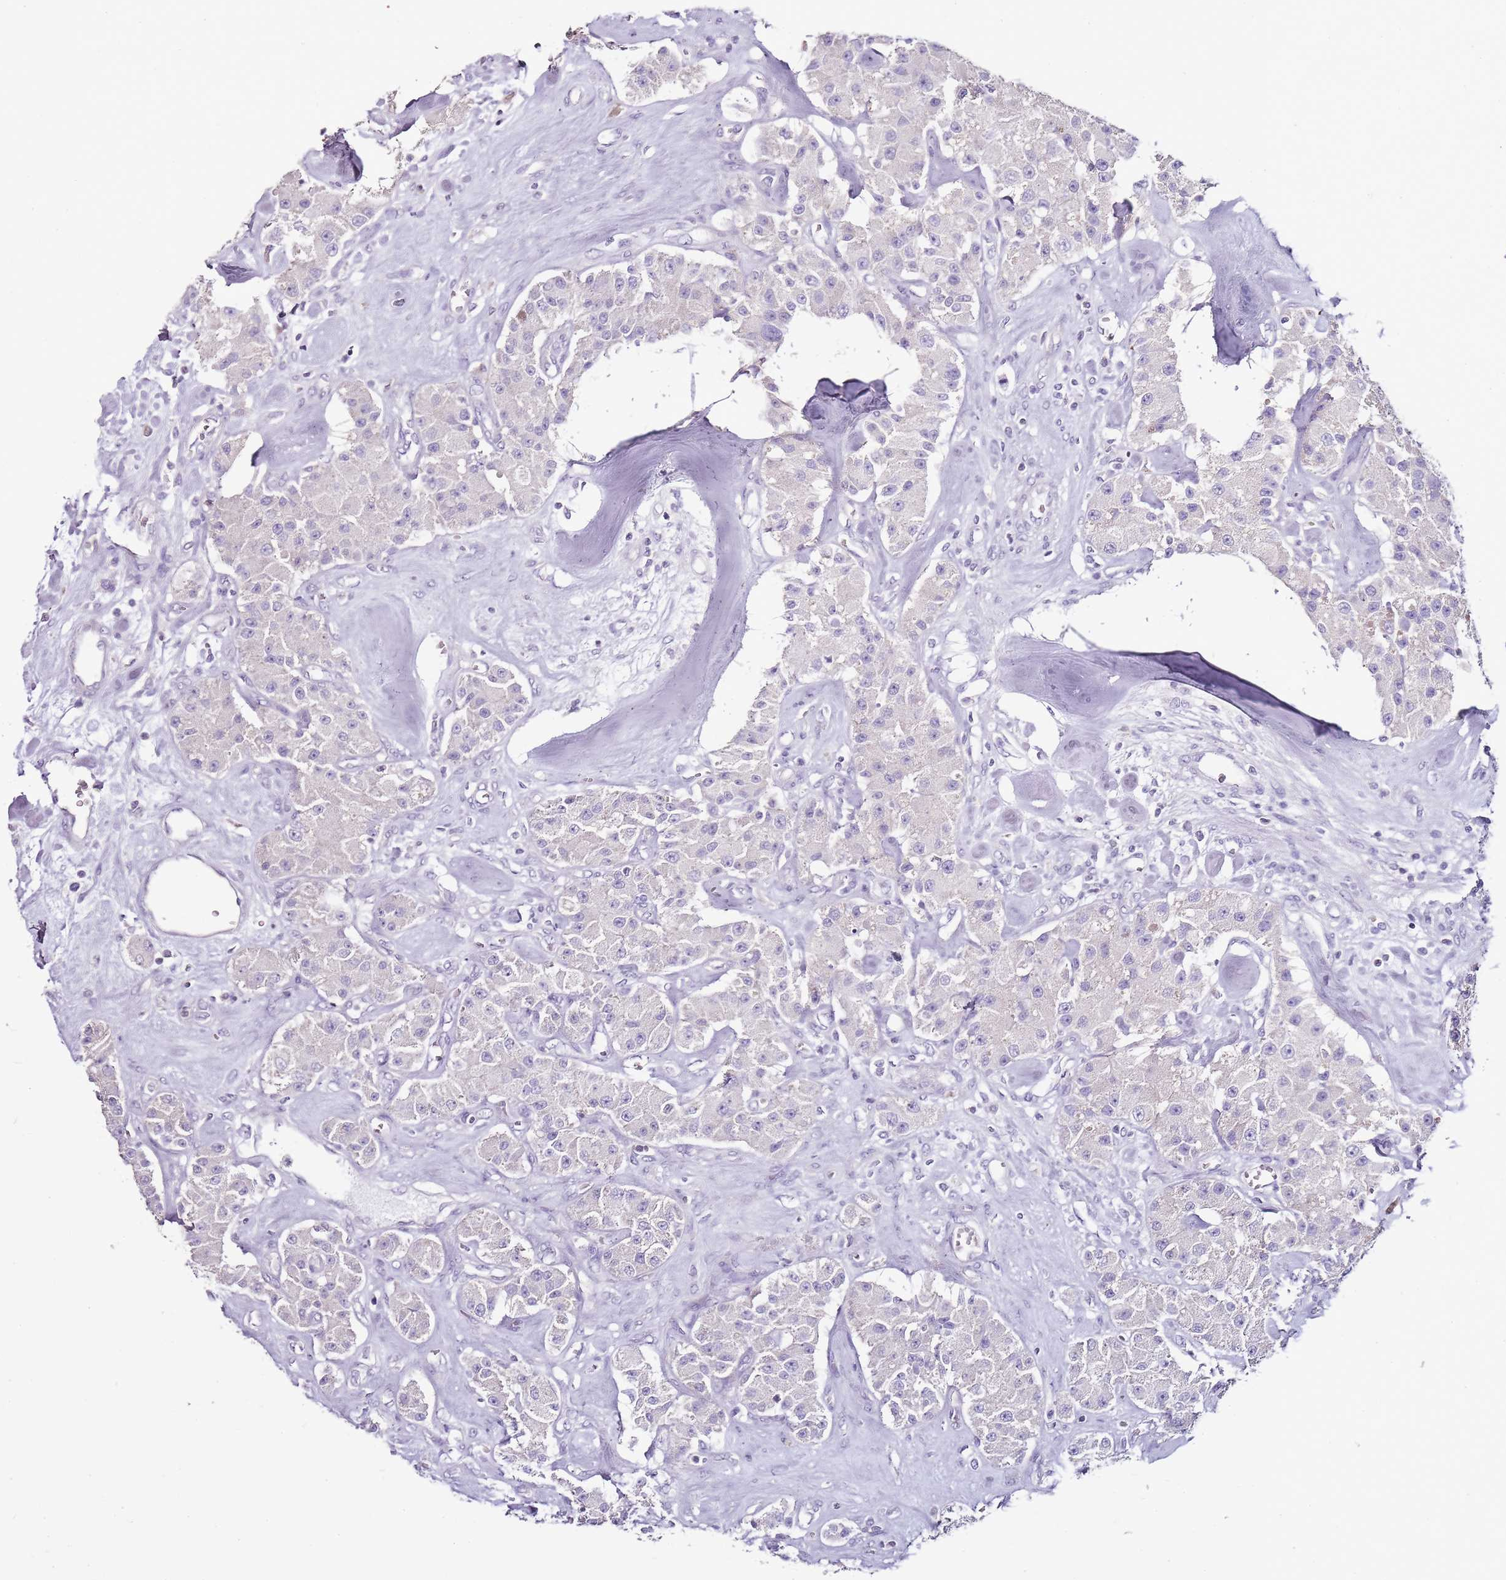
{"staining": {"intensity": "negative", "quantity": "none", "location": "none"}, "tissue": "carcinoid", "cell_type": "Tumor cells", "image_type": "cancer", "snomed": [{"axis": "morphology", "description": "Carcinoid, malignant, NOS"}, {"axis": "topography", "description": "Pancreas"}], "caption": "Carcinoid (malignant) was stained to show a protein in brown. There is no significant expression in tumor cells.", "gene": "ZBP1", "patient": {"sex": "male", "age": 41}}